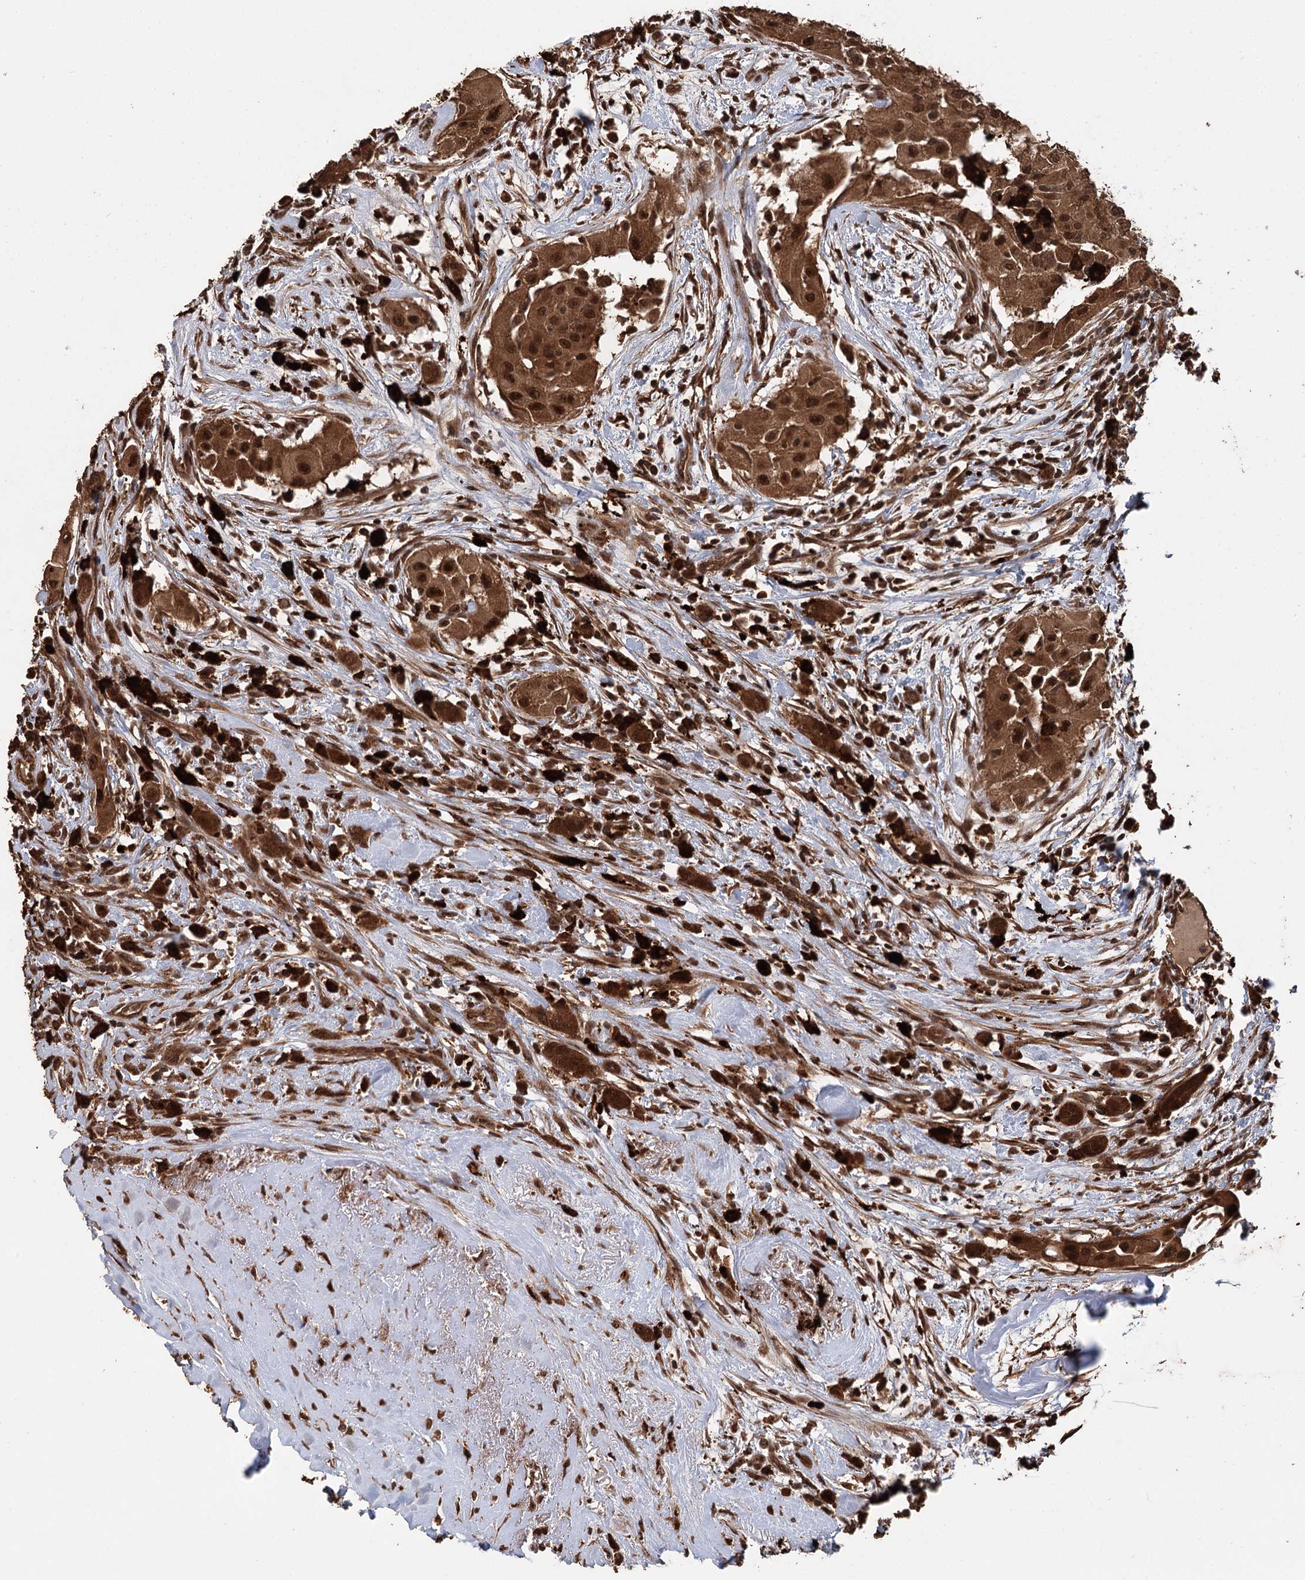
{"staining": {"intensity": "strong", "quantity": ">75%", "location": "cytoplasmic/membranous,nuclear"}, "tissue": "thyroid cancer", "cell_type": "Tumor cells", "image_type": "cancer", "snomed": [{"axis": "morphology", "description": "Papillary adenocarcinoma, NOS"}, {"axis": "topography", "description": "Thyroid gland"}], "caption": "Thyroid cancer stained with DAB (3,3'-diaminobenzidine) immunohistochemistry shows high levels of strong cytoplasmic/membranous and nuclear positivity in approximately >75% of tumor cells.", "gene": "N6AMT1", "patient": {"sex": "female", "age": 59}}